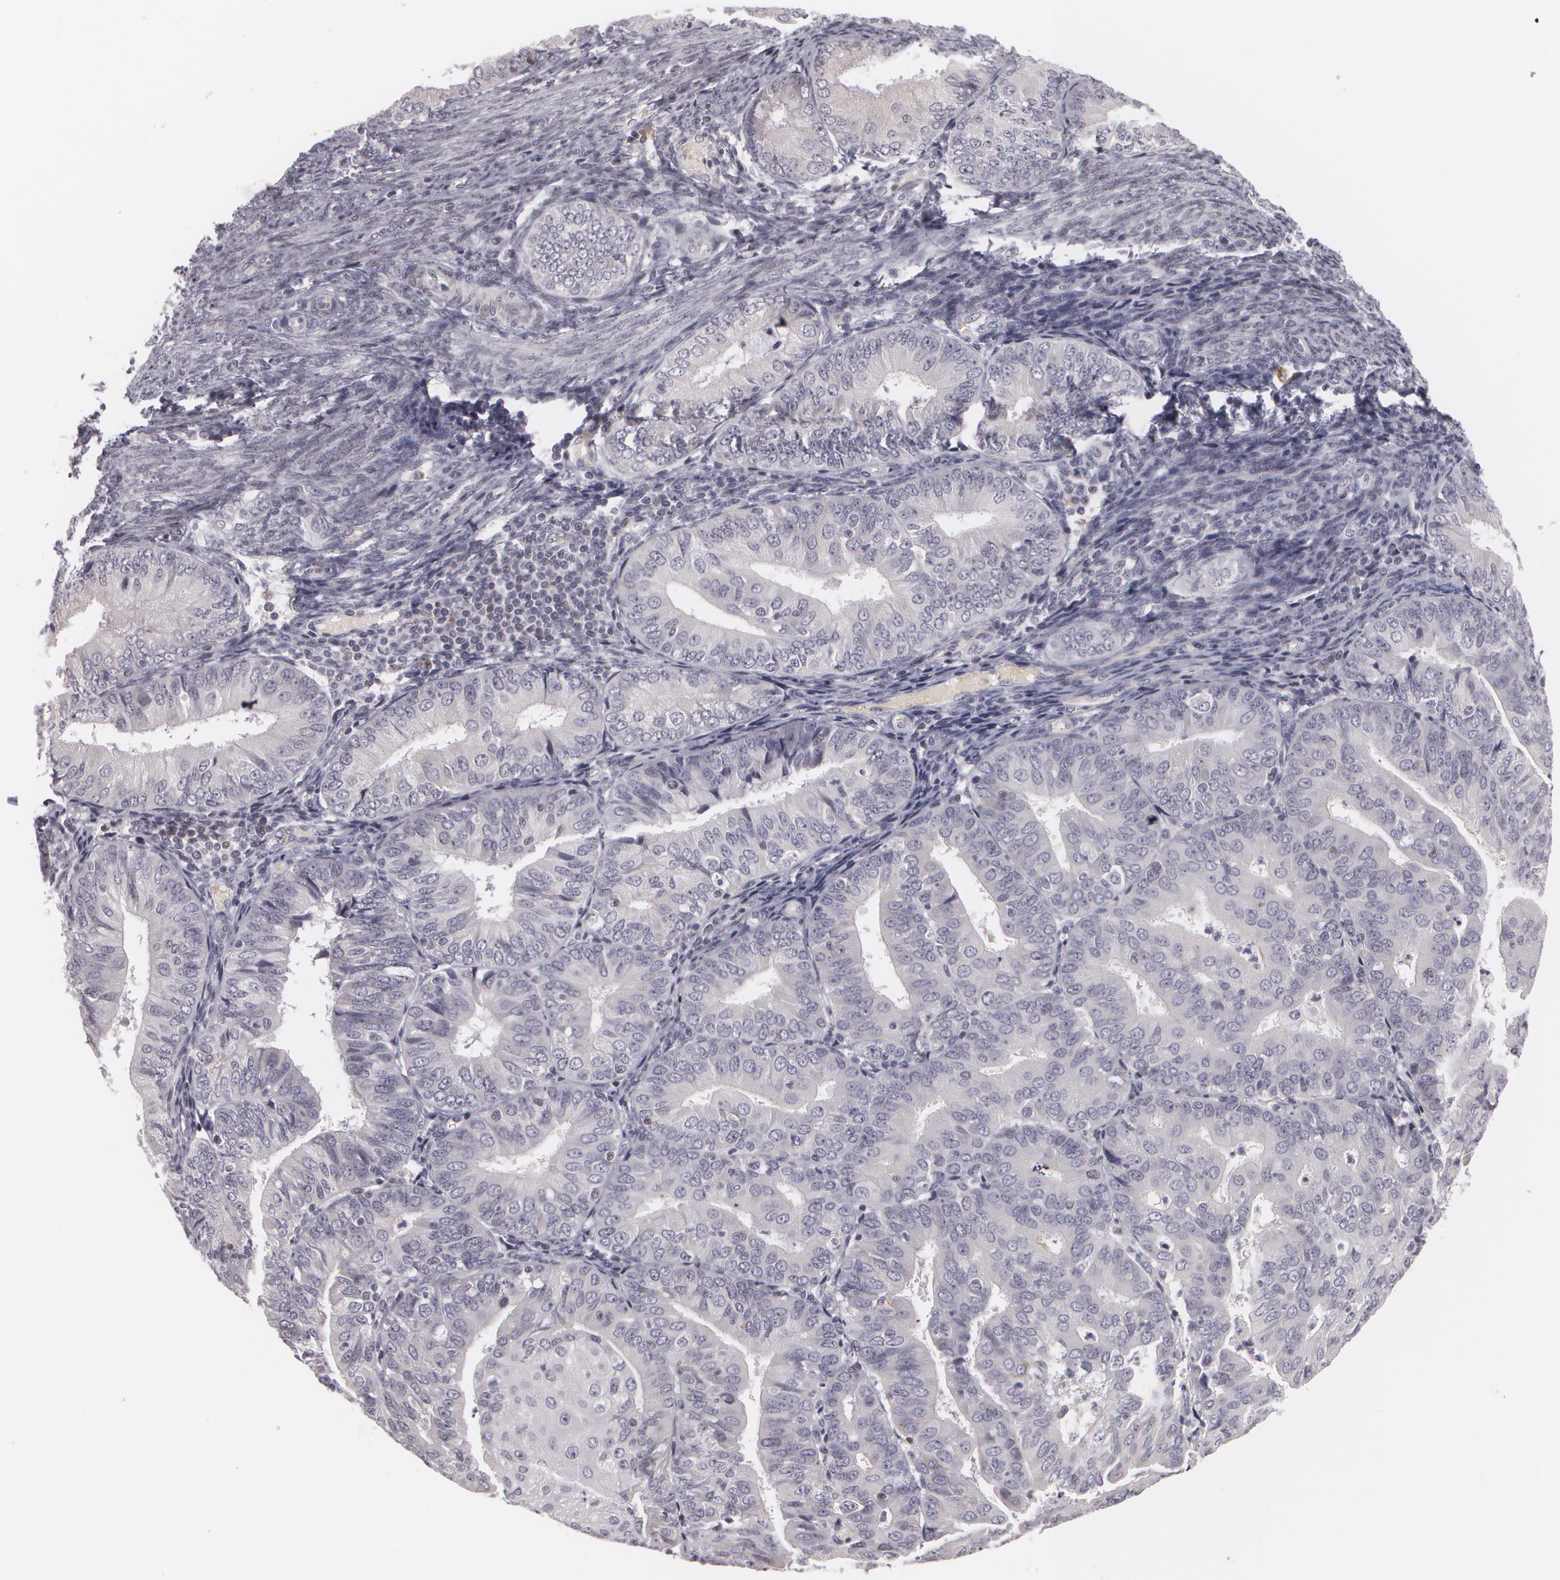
{"staining": {"intensity": "negative", "quantity": "none", "location": "none"}, "tissue": "endometrial cancer", "cell_type": "Tumor cells", "image_type": "cancer", "snomed": [{"axis": "morphology", "description": "Adenocarcinoma, NOS"}, {"axis": "topography", "description": "Endometrium"}], "caption": "The image reveals no significant expression in tumor cells of endometrial cancer.", "gene": "ZBTB16", "patient": {"sex": "female", "age": 79}}